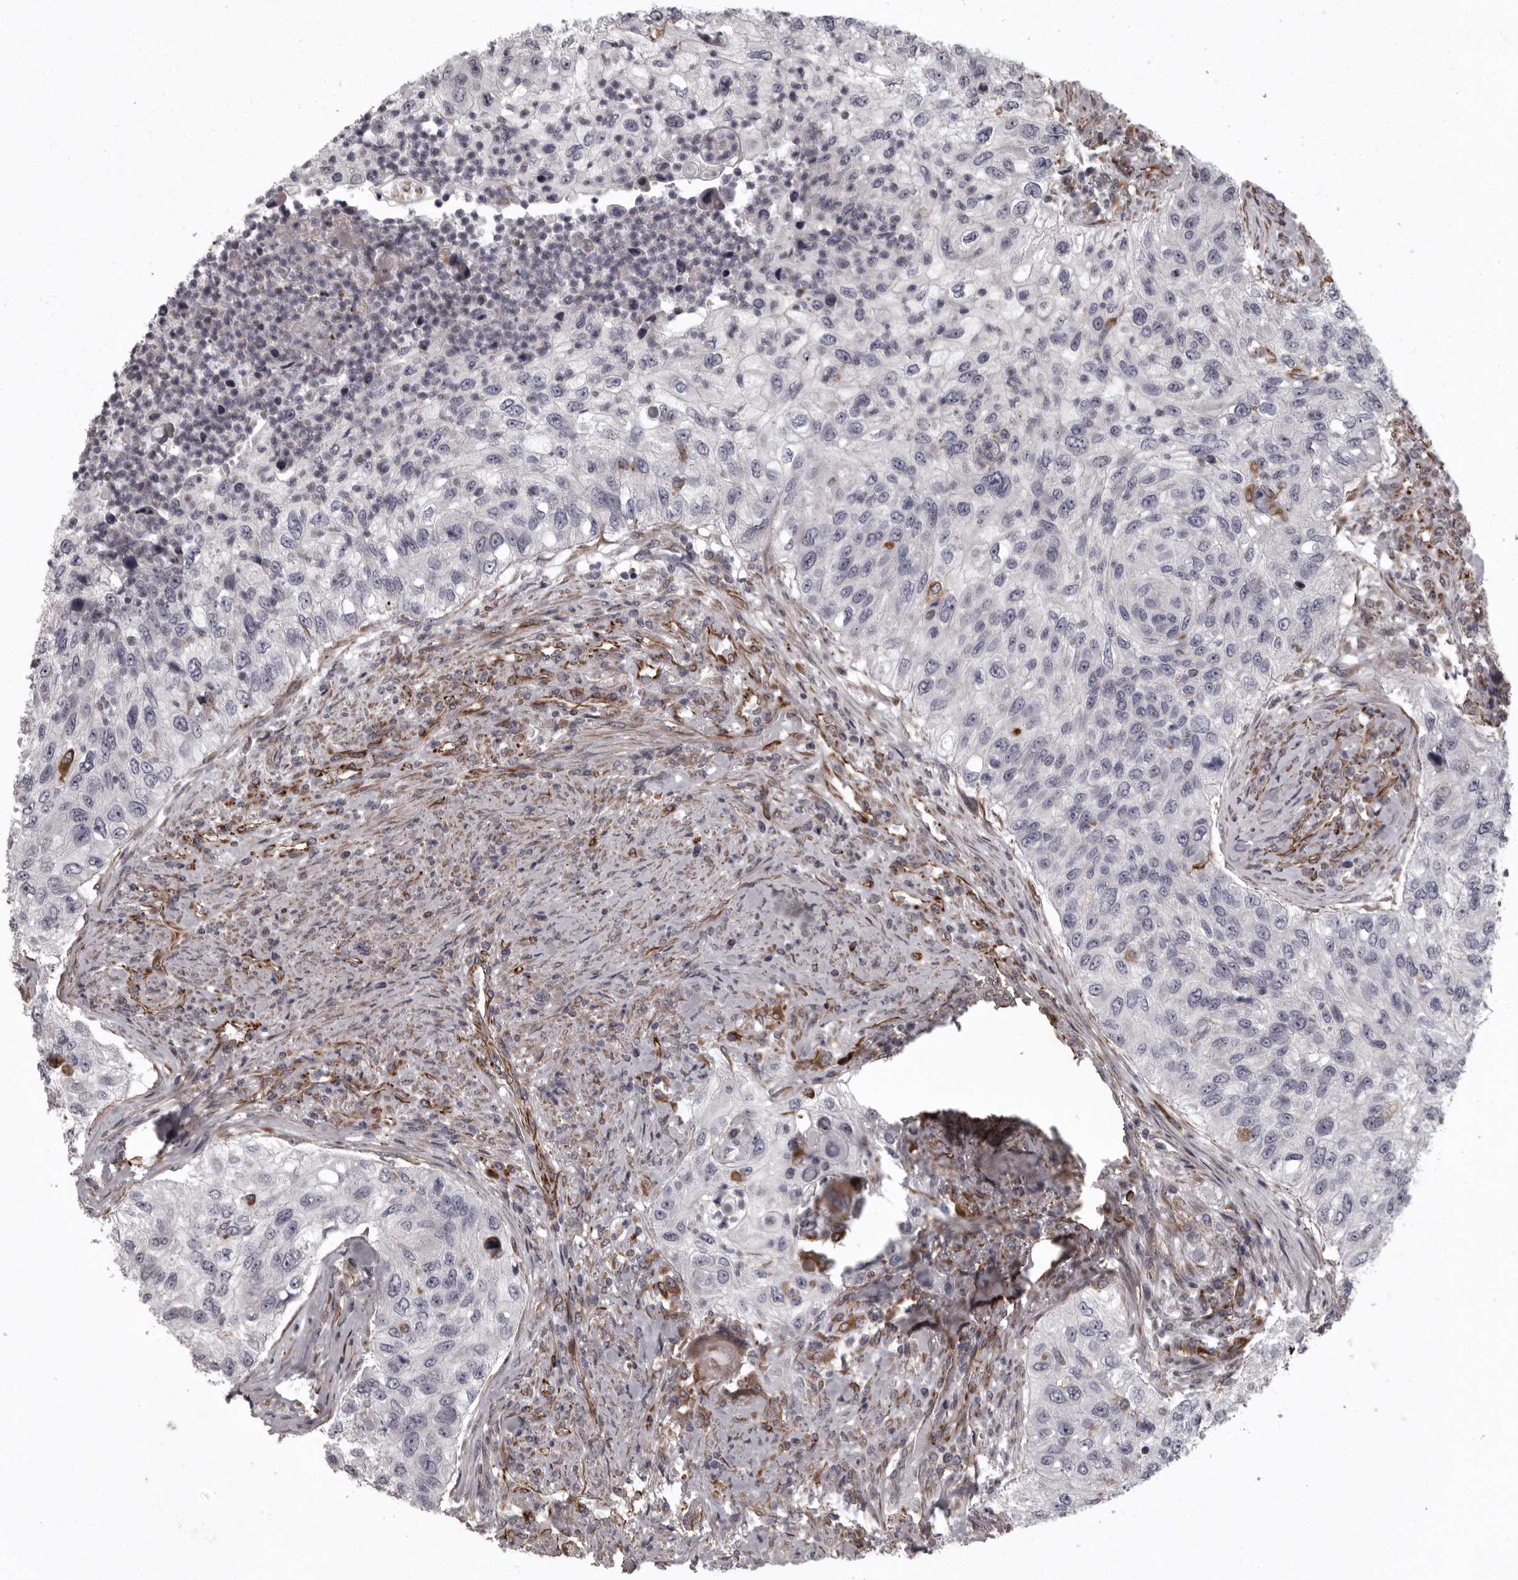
{"staining": {"intensity": "negative", "quantity": "none", "location": "none"}, "tissue": "urothelial cancer", "cell_type": "Tumor cells", "image_type": "cancer", "snomed": [{"axis": "morphology", "description": "Urothelial carcinoma, High grade"}, {"axis": "topography", "description": "Urinary bladder"}], "caption": "Tumor cells show no significant protein positivity in urothelial carcinoma (high-grade).", "gene": "FAAP100", "patient": {"sex": "female", "age": 60}}